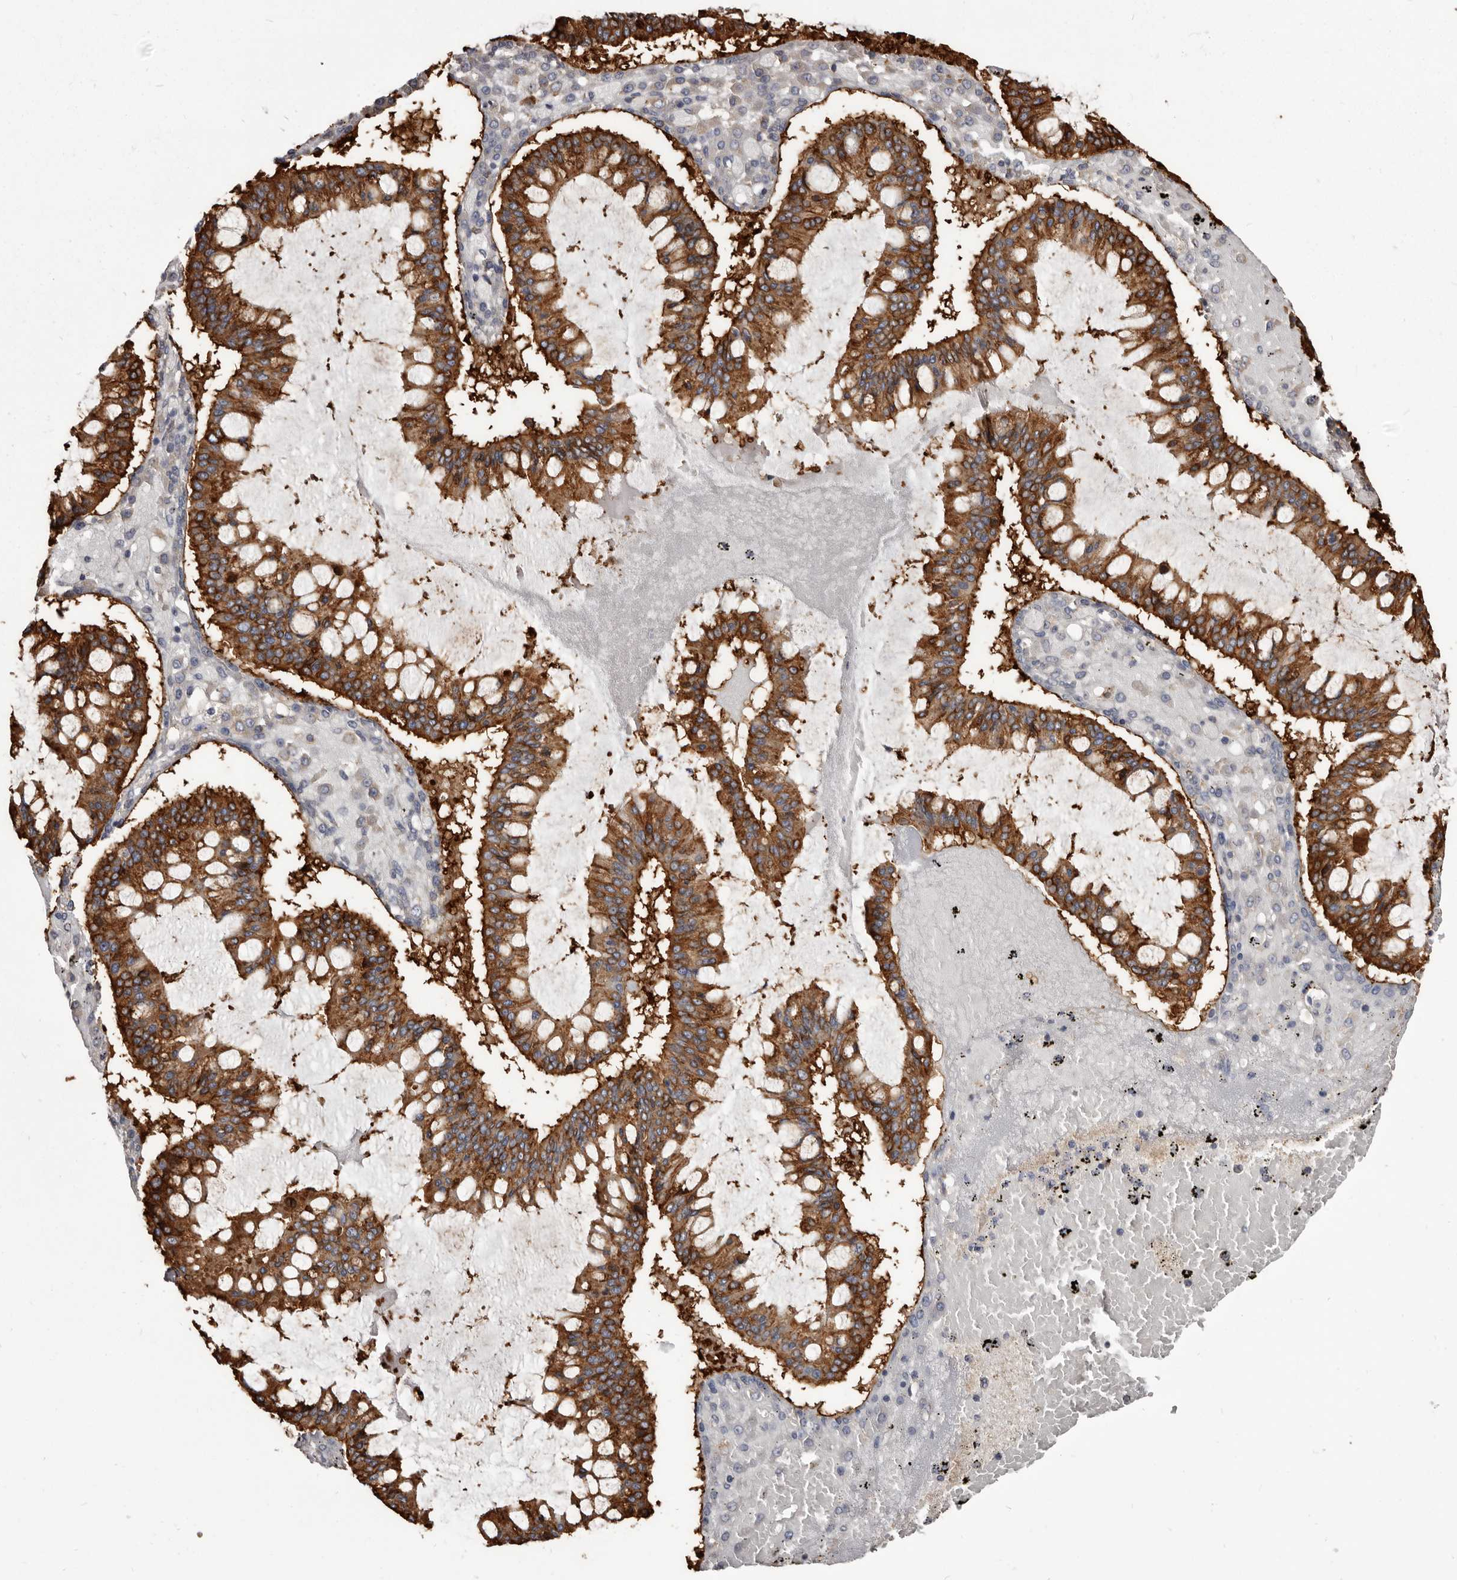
{"staining": {"intensity": "strong", "quantity": ">75%", "location": "cytoplasmic/membranous"}, "tissue": "ovarian cancer", "cell_type": "Tumor cells", "image_type": "cancer", "snomed": [{"axis": "morphology", "description": "Cystadenocarcinoma, mucinous, NOS"}, {"axis": "topography", "description": "Ovary"}], "caption": "Immunohistochemical staining of ovarian cancer (mucinous cystadenocarcinoma) displays strong cytoplasmic/membranous protein staining in about >75% of tumor cells.", "gene": "TPD52", "patient": {"sex": "female", "age": 73}}